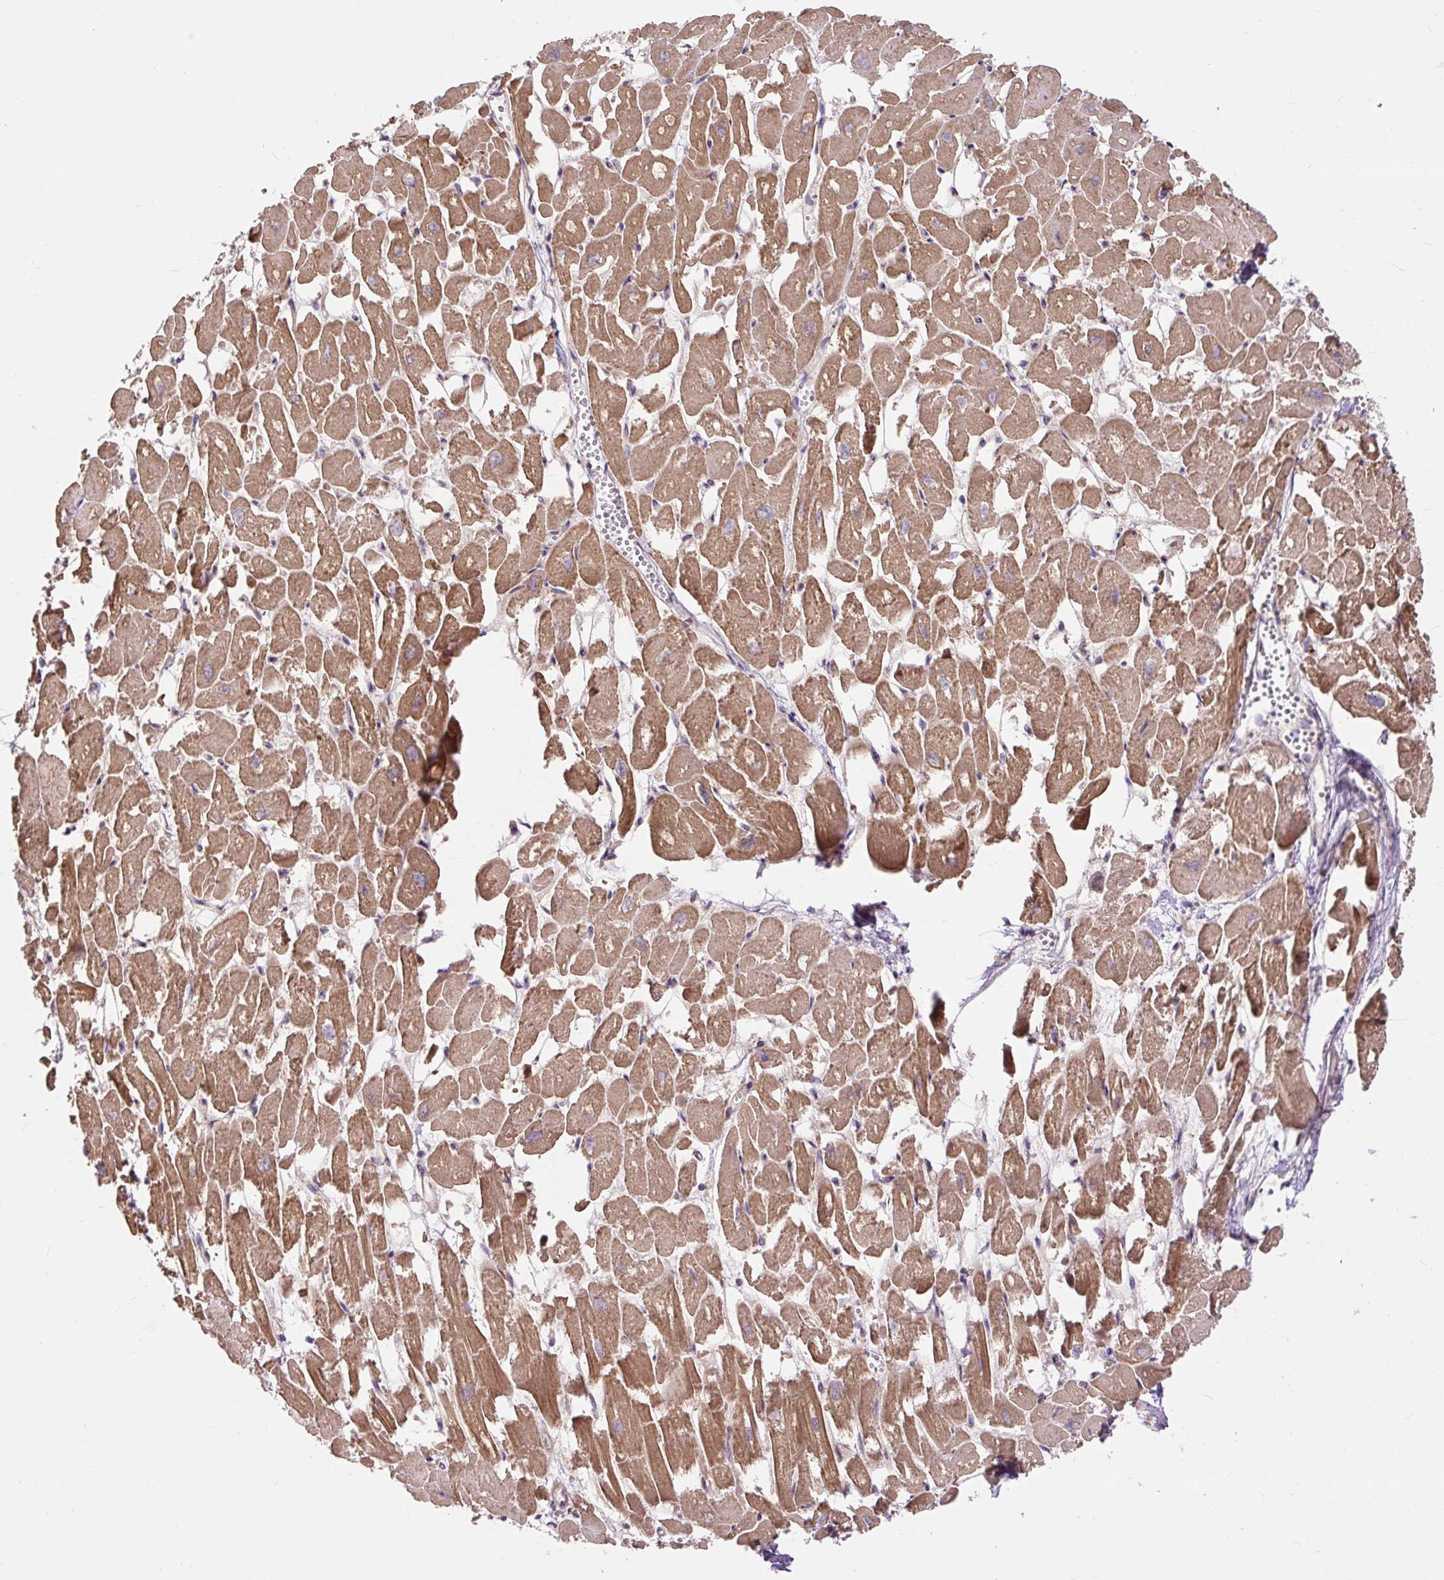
{"staining": {"intensity": "moderate", "quantity": ">75%", "location": "cytoplasmic/membranous"}, "tissue": "heart muscle", "cell_type": "Cardiomyocytes", "image_type": "normal", "snomed": [{"axis": "morphology", "description": "Normal tissue, NOS"}, {"axis": "topography", "description": "Heart"}], "caption": "Moderate cytoplasmic/membranous staining is identified in about >75% of cardiomyocytes in normal heart muscle. (DAB IHC with brightfield microscopy, high magnification).", "gene": "TRIAP1", "patient": {"sex": "male", "age": 54}}